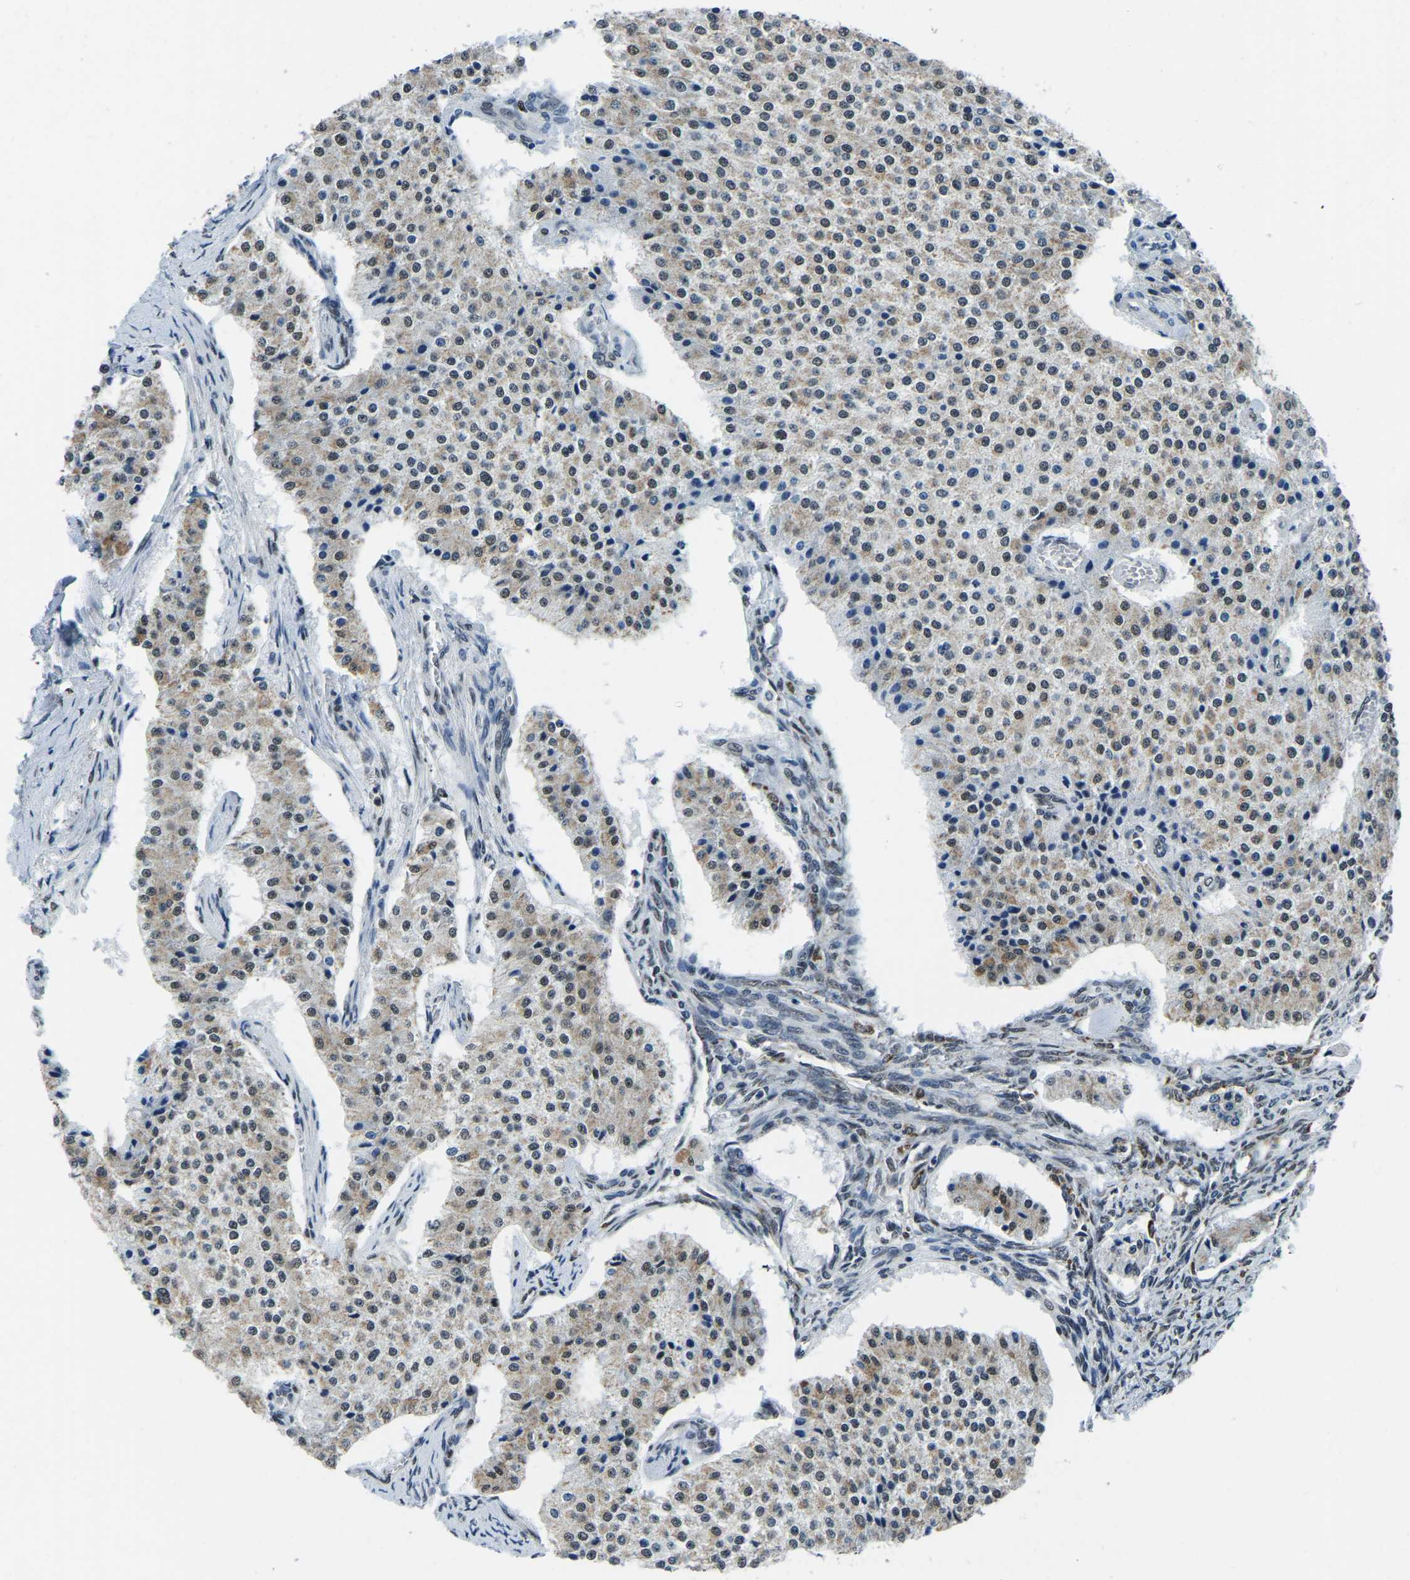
{"staining": {"intensity": "weak", "quantity": ">75%", "location": "cytoplasmic/membranous,nuclear"}, "tissue": "carcinoid", "cell_type": "Tumor cells", "image_type": "cancer", "snomed": [{"axis": "morphology", "description": "Carcinoid, malignant, NOS"}, {"axis": "topography", "description": "Colon"}], "caption": "Protein expression analysis of carcinoid (malignant) reveals weak cytoplasmic/membranous and nuclear staining in approximately >75% of tumor cells. (DAB (3,3'-diaminobenzidine) = brown stain, brightfield microscopy at high magnification).", "gene": "BNIP3L", "patient": {"sex": "female", "age": 52}}